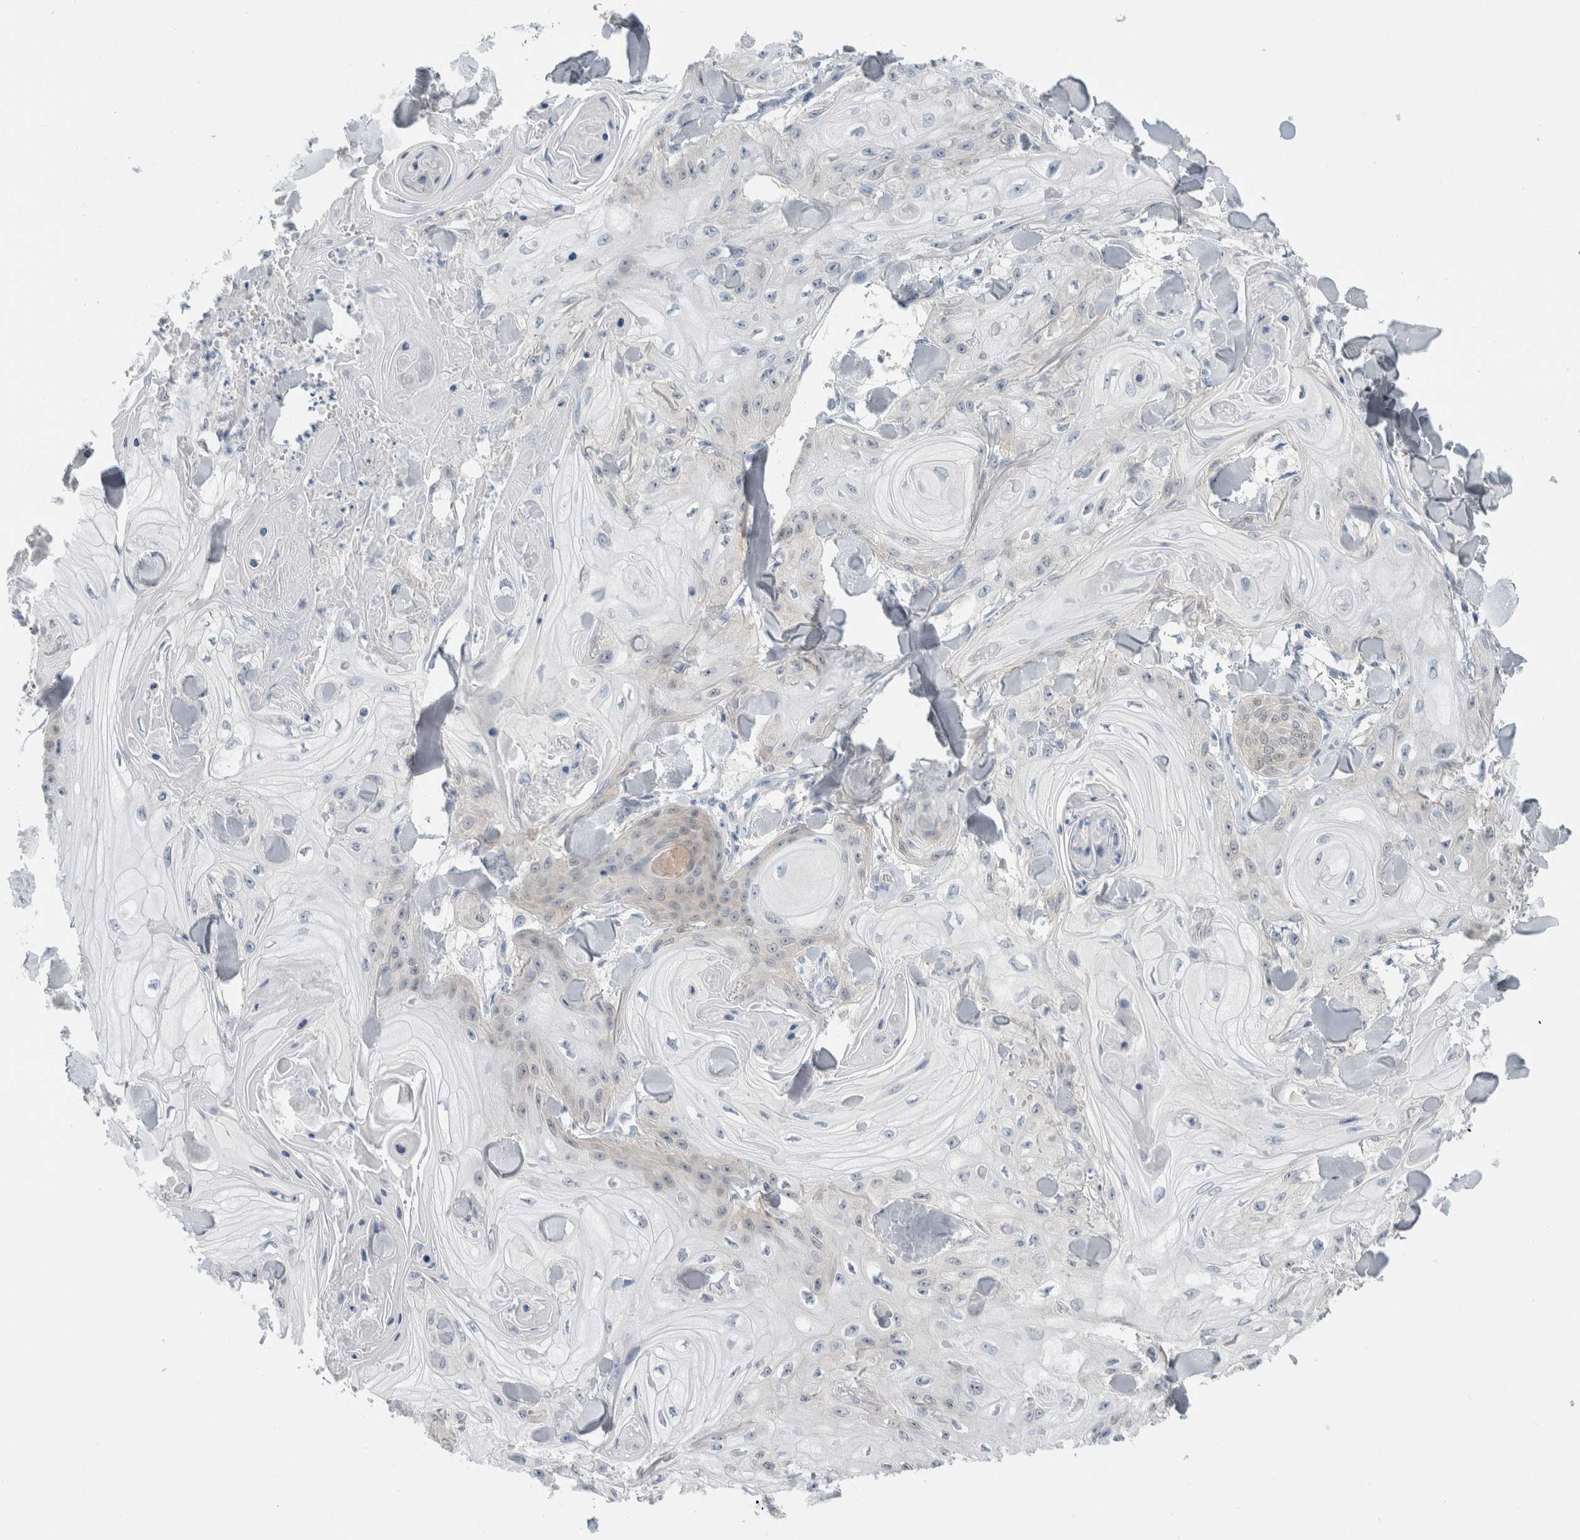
{"staining": {"intensity": "negative", "quantity": "none", "location": "none"}, "tissue": "skin cancer", "cell_type": "Tumor cells", "image_type": "cancer", "snomed": [{"axis": "morphology", "description": "Squamous cell carcinoma, NOS"}, {"axis": "topography", "description": "Skin"}], "caption": "Tumor cells show no significant protein expression in skin cancer (squamous cell carcinoma).", "gene": "CASP6", "patient": {"sex": "male", "age": 74}}